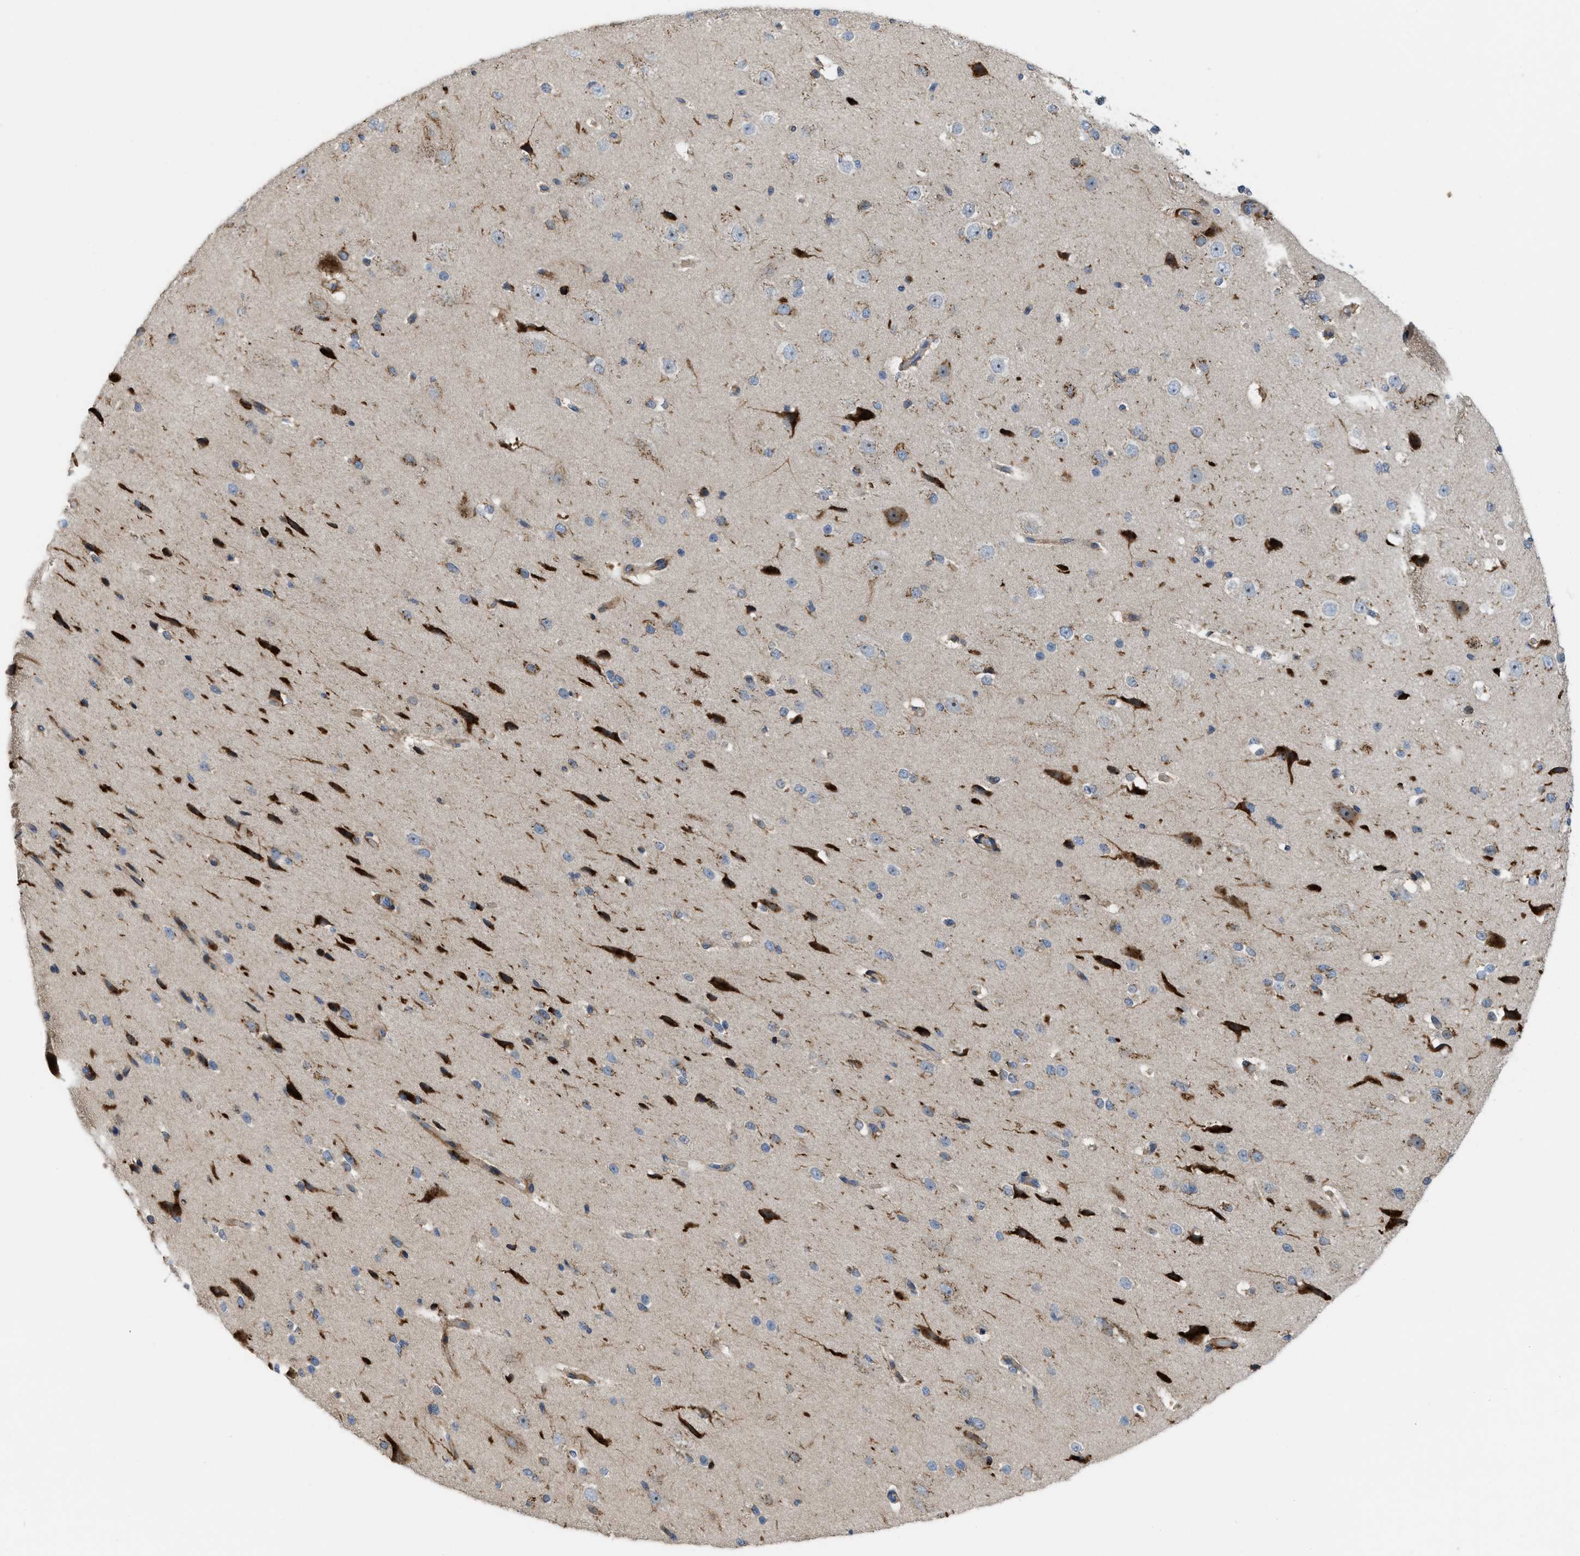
{"staining": {"intensity": "moderate", "quantity": "<25%", "location": "cytoplasmic/membranous"}, "tissue": "cerebral cortex", "cell_type": "Endothelial cells", "image_type": "normal", "snomed": [{"axis": "morphology", "description": "Normal tissue, NOS"}, {"axis": "morphology", "description": "Developmental malformation"}, {"axis": "topography", "description": "Cerebral cortex"}], "caption": "Immunohistochemical staining of normal human cerebral cortex exhibits low levels of moderate cytoplasmic/membranous positivity in approximately <25% of endothelial cells. The protein is shown in brown color, while the nuclei are stained blue.", "gene": "DIPK1A", "patient": {"sex": "female", "age": 30}}